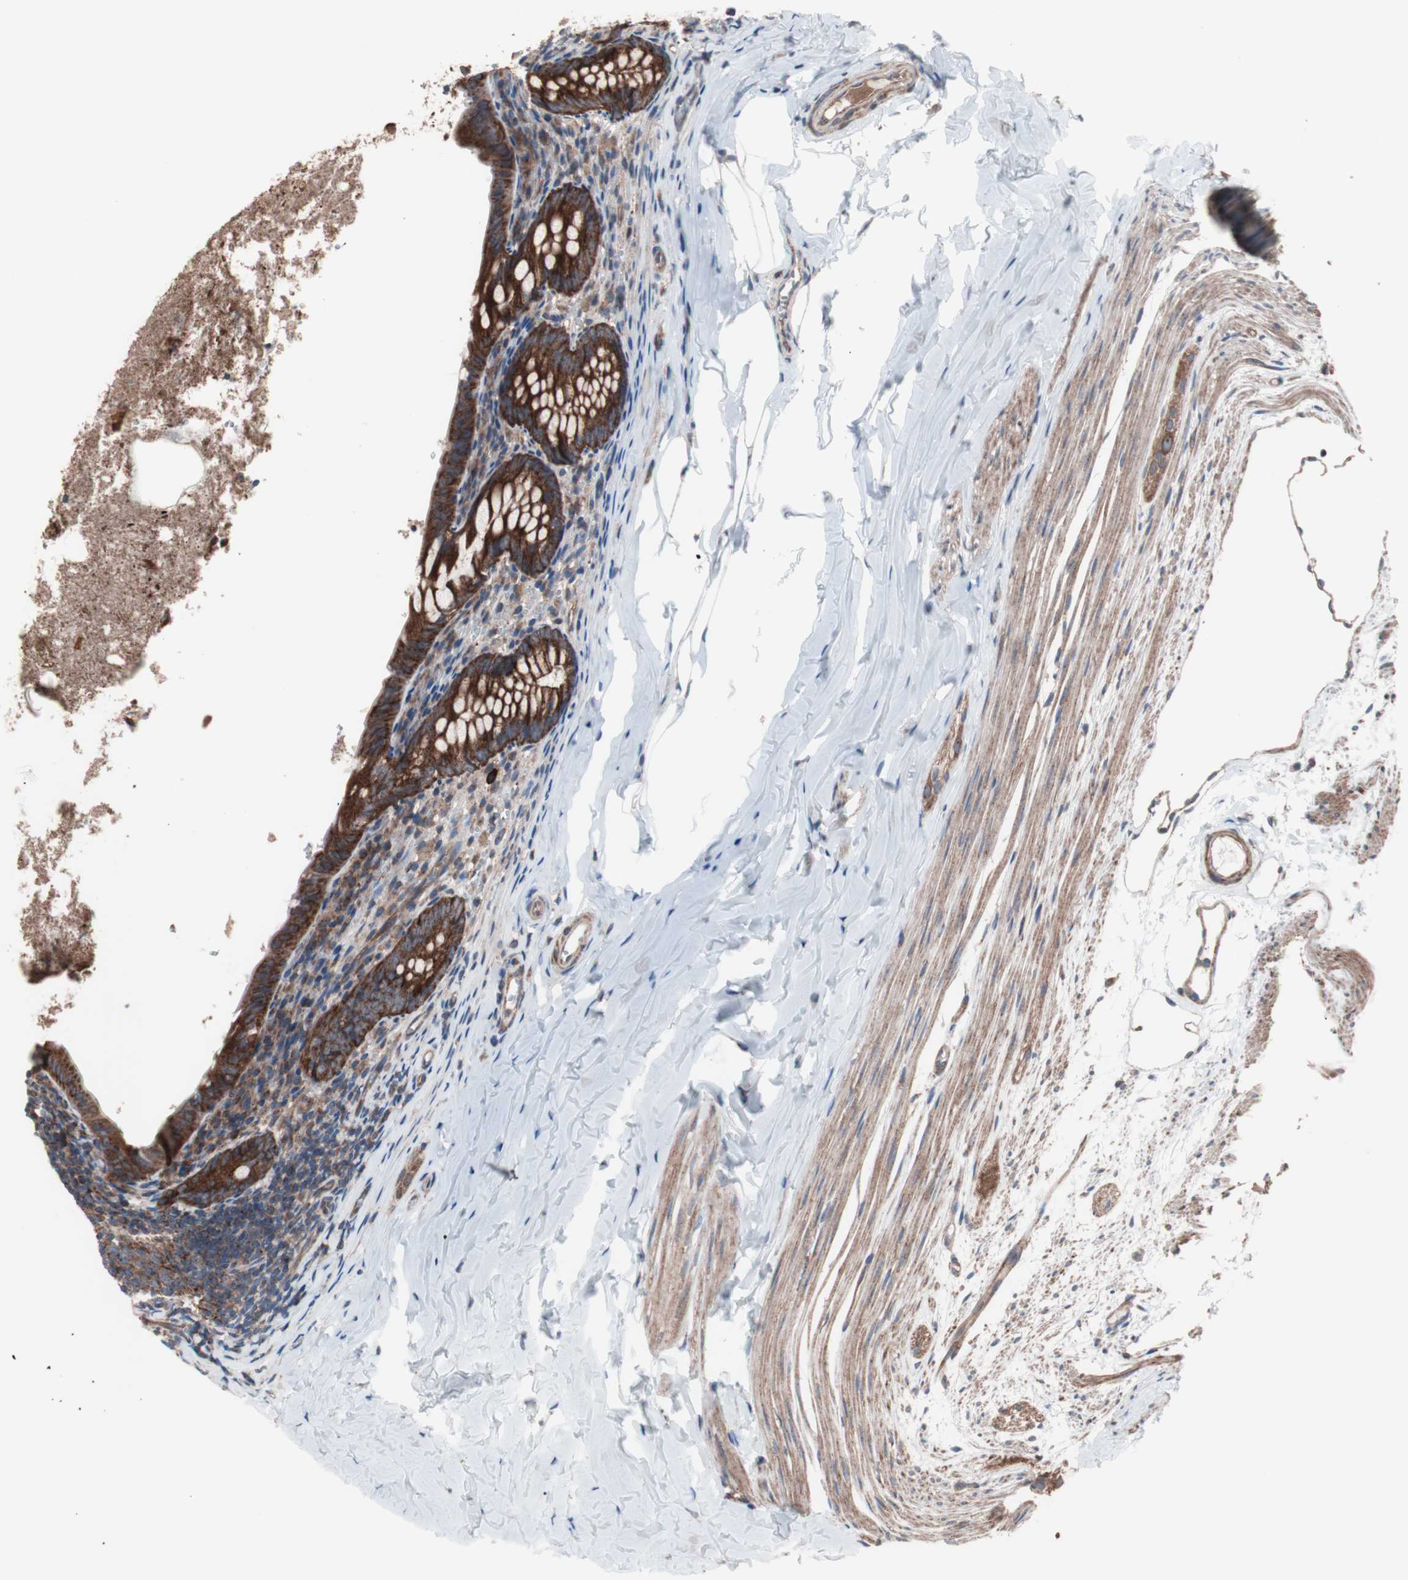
{"staining": {"intensity": "strong", "quantity": ">75%", "location": "cytoplasmic/membranous"}, "tissue": "appendix", "cell_type": "Glandular cells", "image_type": "normal", "snomed": [{"axis": "morphology", "description": "Normal tissue, NOS"}, {"axis": "topography", "description": "Appendix"}], "caption": "Immunohistochemistry (IHC) of unremarkable human appendix reveals high levels of strong cytoplasmic/membranous expression in about >75% of glandular cells.", "gene": "CTTNBP2NL", "patient": {"sex": "female", "age": 10}}